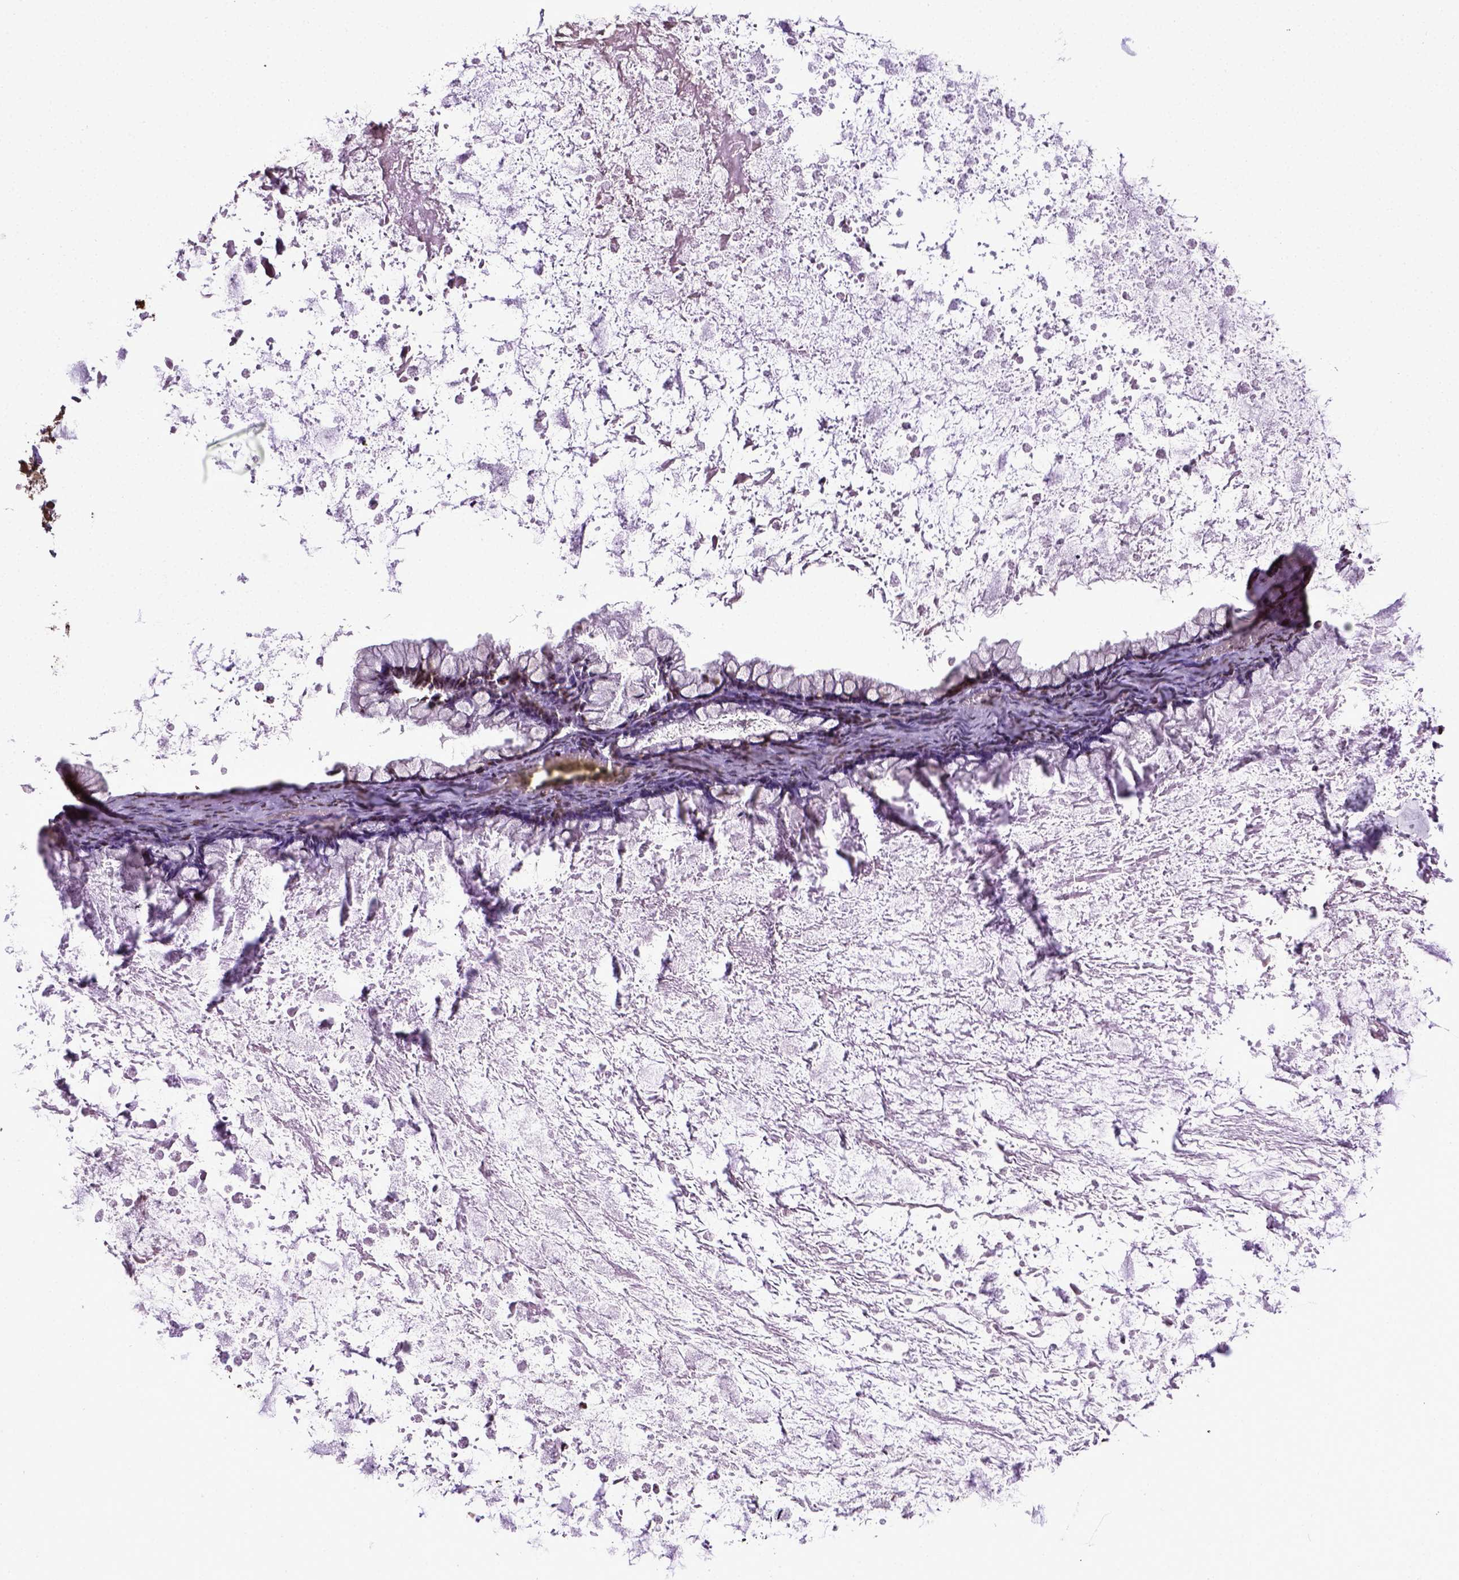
{"staining": {"intensity": "strong", "quantity": ">75%", "location": "nuclear"}, "tissue": "ovarian cancer", "cell_type": "Tumor cells", "image_type": "cancer", "snomed": [{"axis": "morphology", "description": "Cystadenocarcinoma, mucinous, NOS"}, {"axis": "topography", "description": "Ovary"}], "caption": "Immunohistochemistry (IHC) of human ovarian cancer demonstrates high levels of strong nuclear expression in approximately >75% of tumor cells.", "gene": "ZNF75D", "patient": {"sex": "female", "age": 67}}